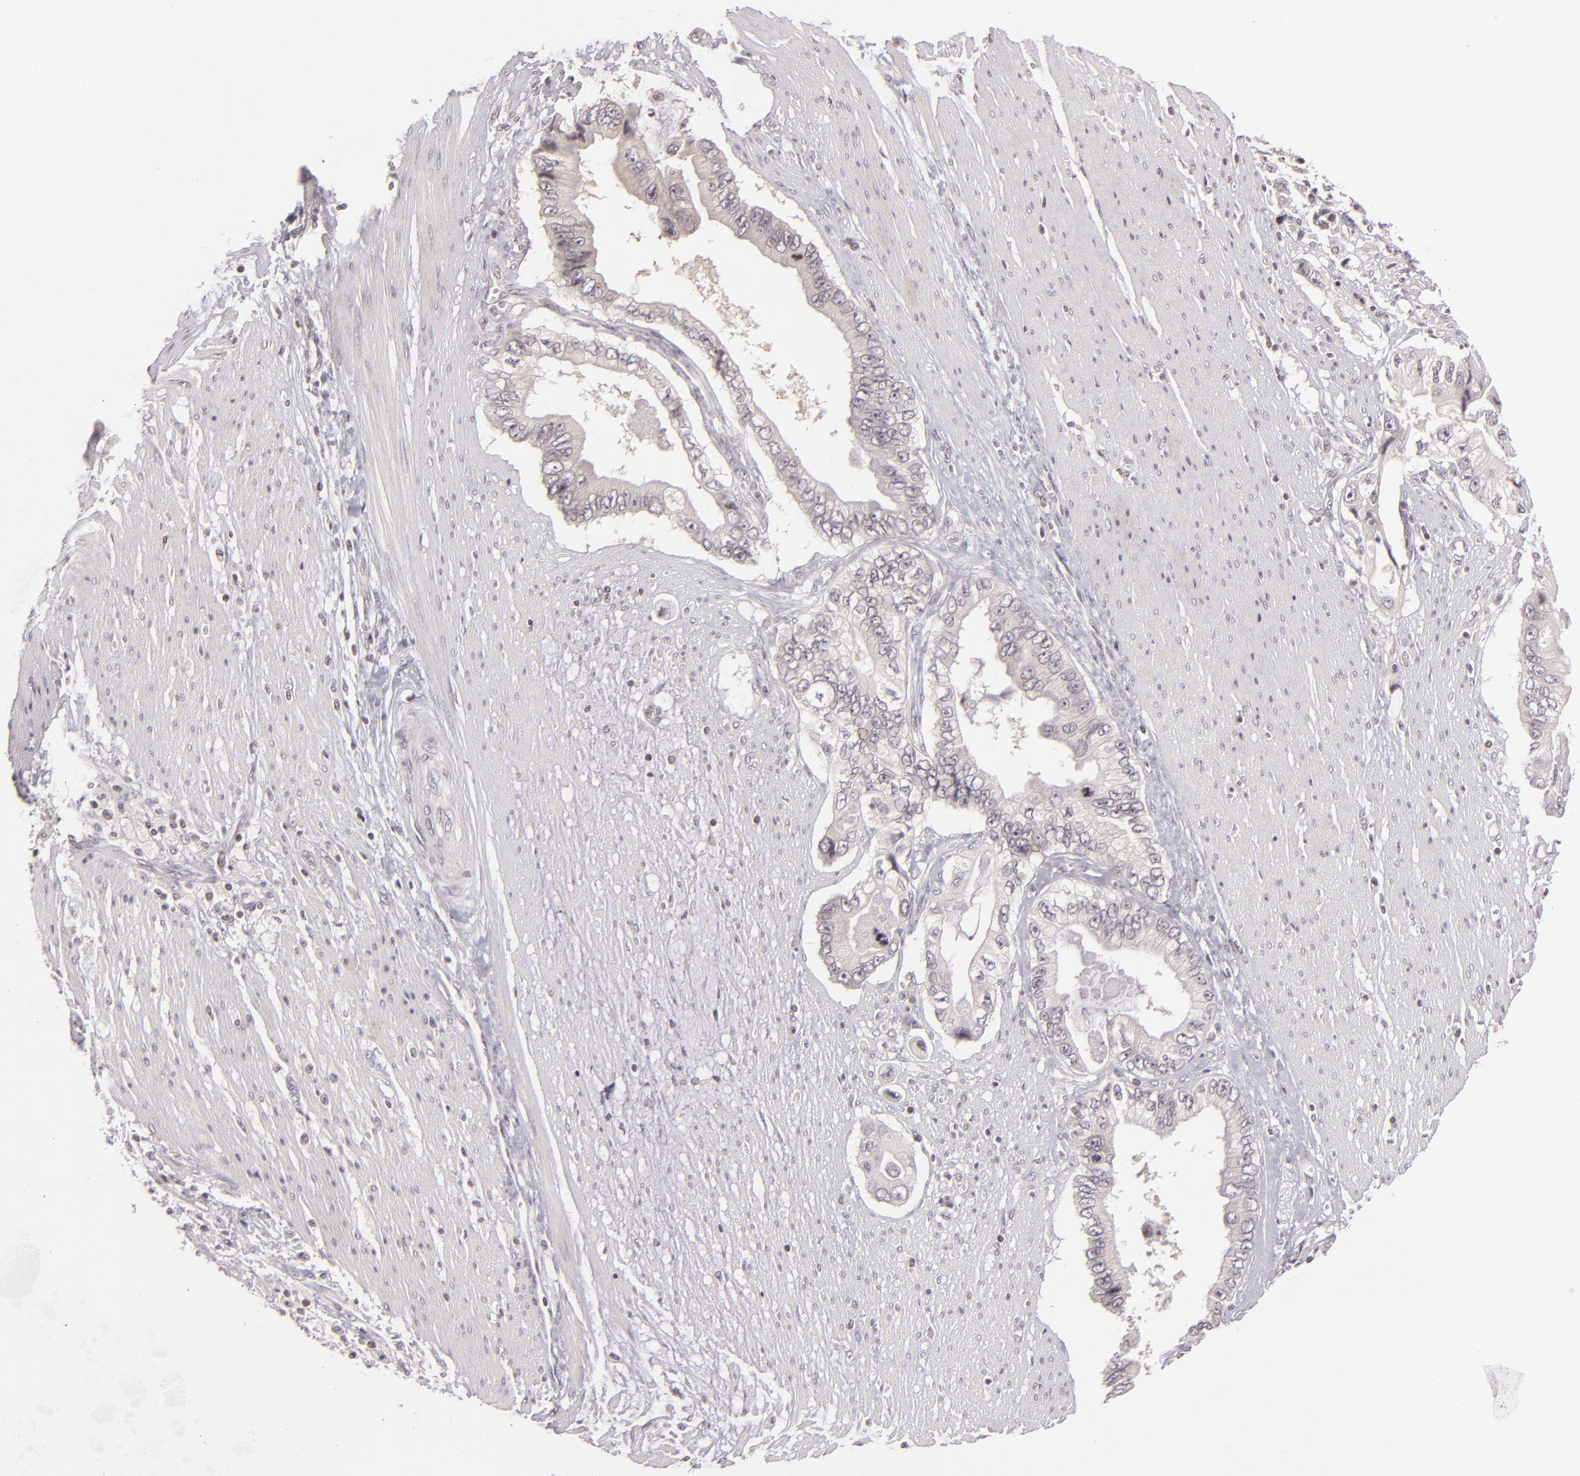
{"staining": {"intensity": "weak", "quantity": "<25%", "location": "nuclear"}, "tissue": "pancreatic cancer", "cell_type": "Tumor cells", "image_type": "cancer", "snomed": [{"axis": "morphology", "description": "Adenocarcinoma, NOS"}, {"axis": "topography", "description": "Pancreas"}, {"axis": "topography", "description": "Stomach, upper"}], "caption": "This photomicrograph is of adenocarcinoma (pancreatic) stained with immunohistochemistry (IHC) to label a protein in brown with the nuclei are counter-stained blue. There is no staining in tumor cells.", "gene": "AKAP6", "patient": {"sex": "male", "age": 77}}